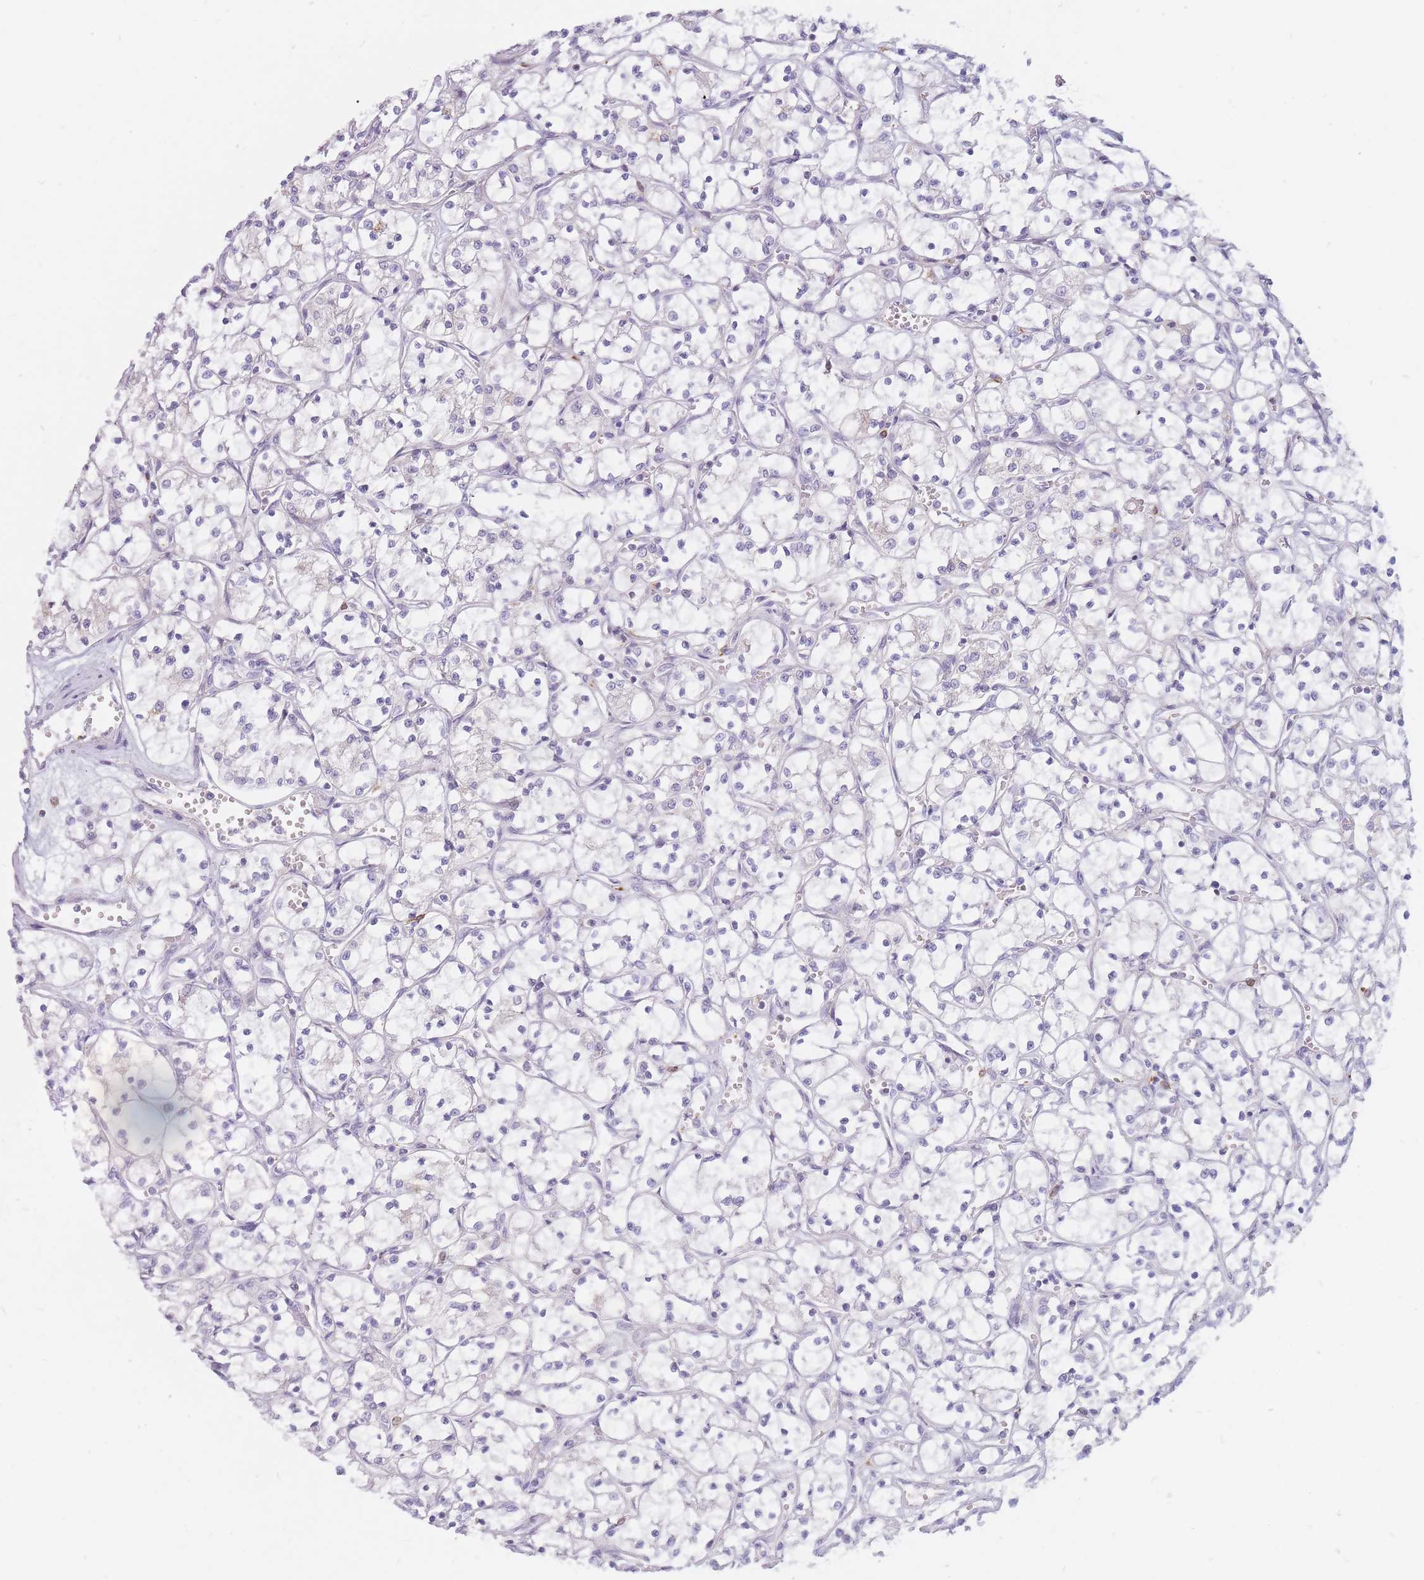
{"staining": {"intensity": "negative", "quantity": "none", "location": "none"}, "tissue": "renal cancer", "cell_type": "Tumor cells", "image_type": "cancer", "snomed": [{"axis": "morphology", "description": "Adenocarcinoma, NOS"}, {"axis": "topography", "description": "Kidney"}], "caption": "This histopathology image is of renal cancer (adenocarcinoma) stained with immunohistochemistry to label a protein in brown with the nuclei are counter-stained blue. There is no positivity in tumor cells.", "gene": "PTGDR", "patient": {"sex": "female", "age": 69}}